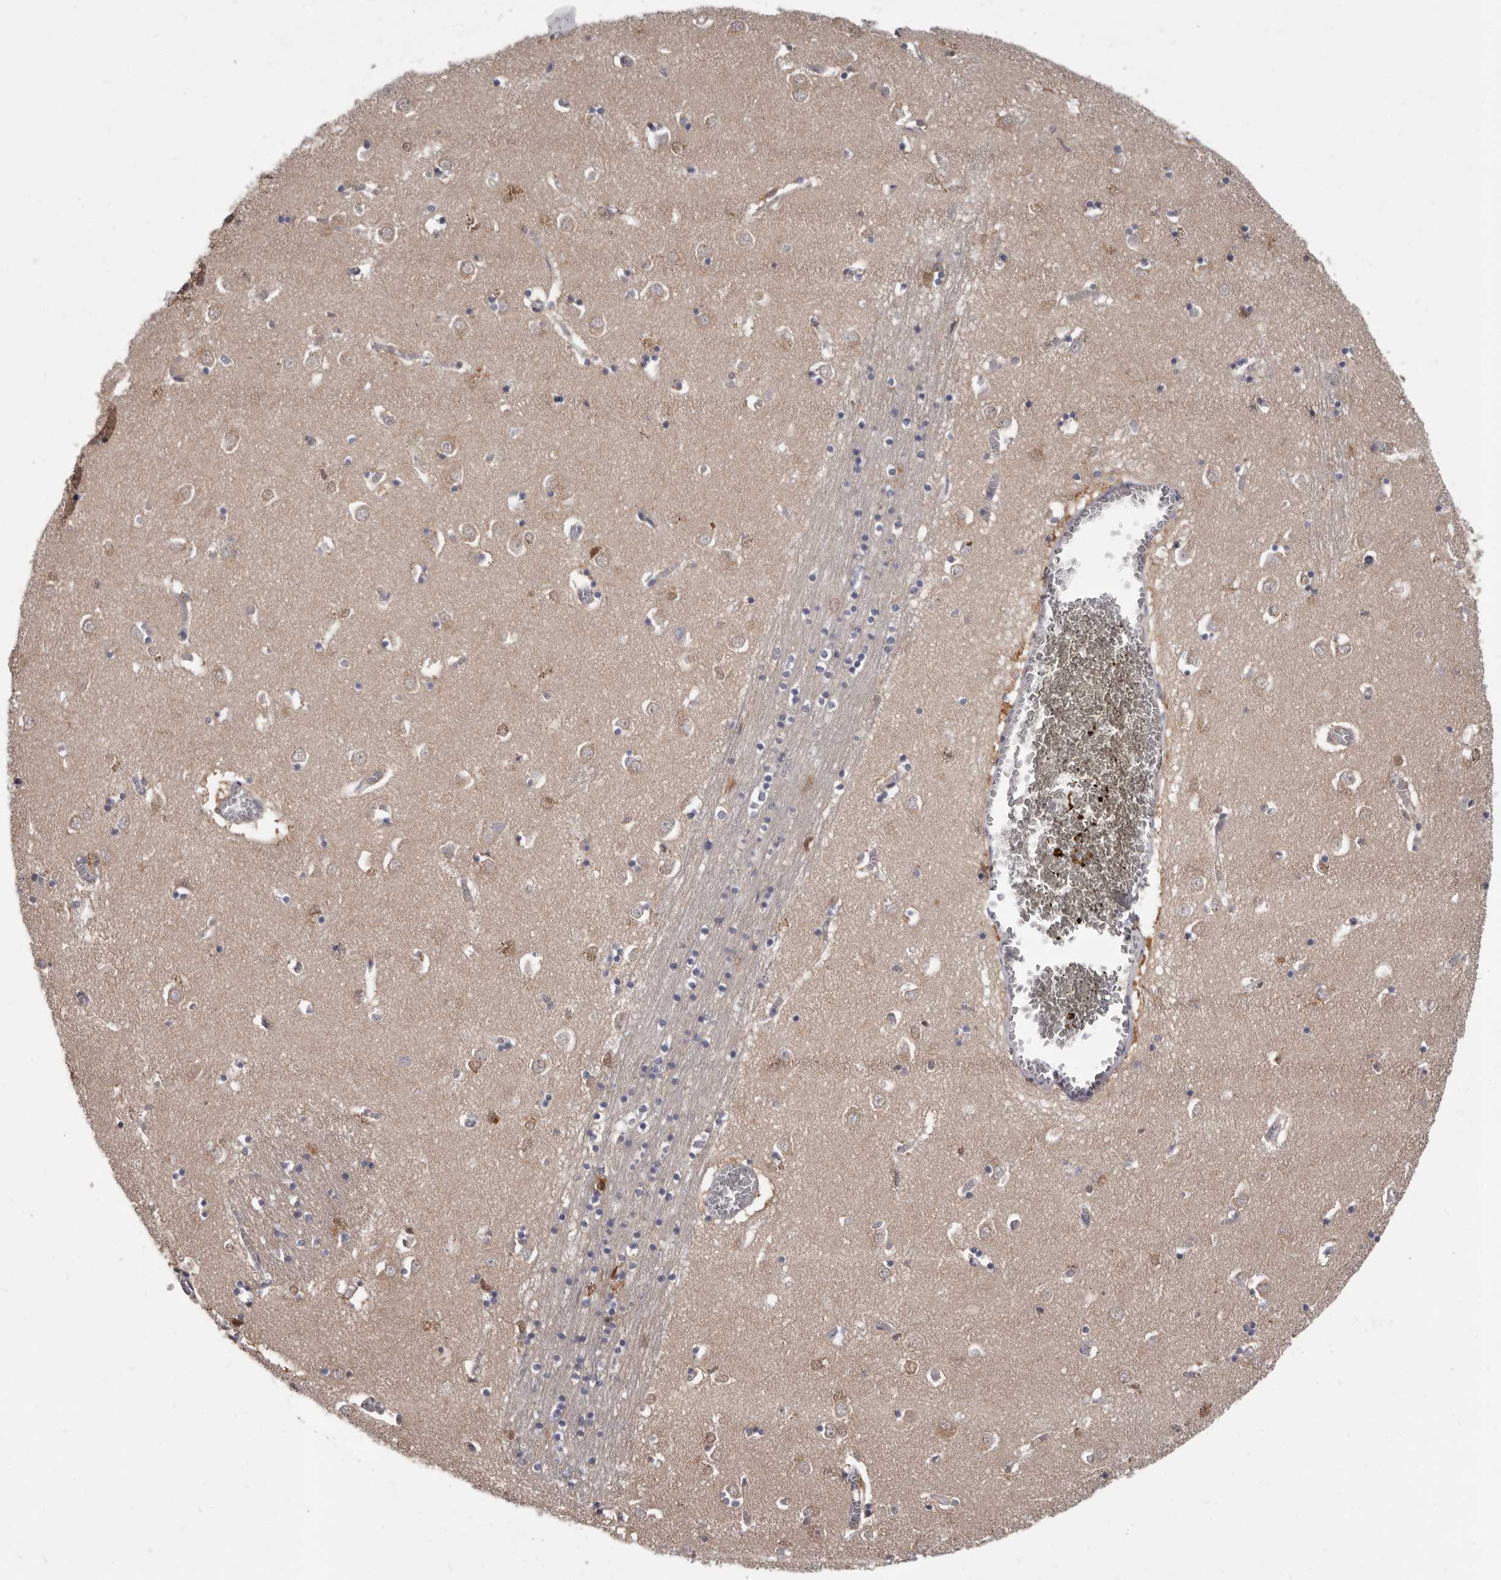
{"staining": {"intensity": "negative", "quantity": "none", "location": "none"}, "tissue": "caudate", "cell_type": "Glial cells", "image_type": "normal", "snomed": [{"axis": "morphology", "description": "Normal tissue, NOS"}, {"axis": "topography", "description": "Lateral ventricle wall"}], "caption": "This is an immunohistochemistry (IHC) histopathology image of benign human caudate. There is no expression in glial cells.", "gene": "APEH", "patient": {"sex": "male", "age": 70}}